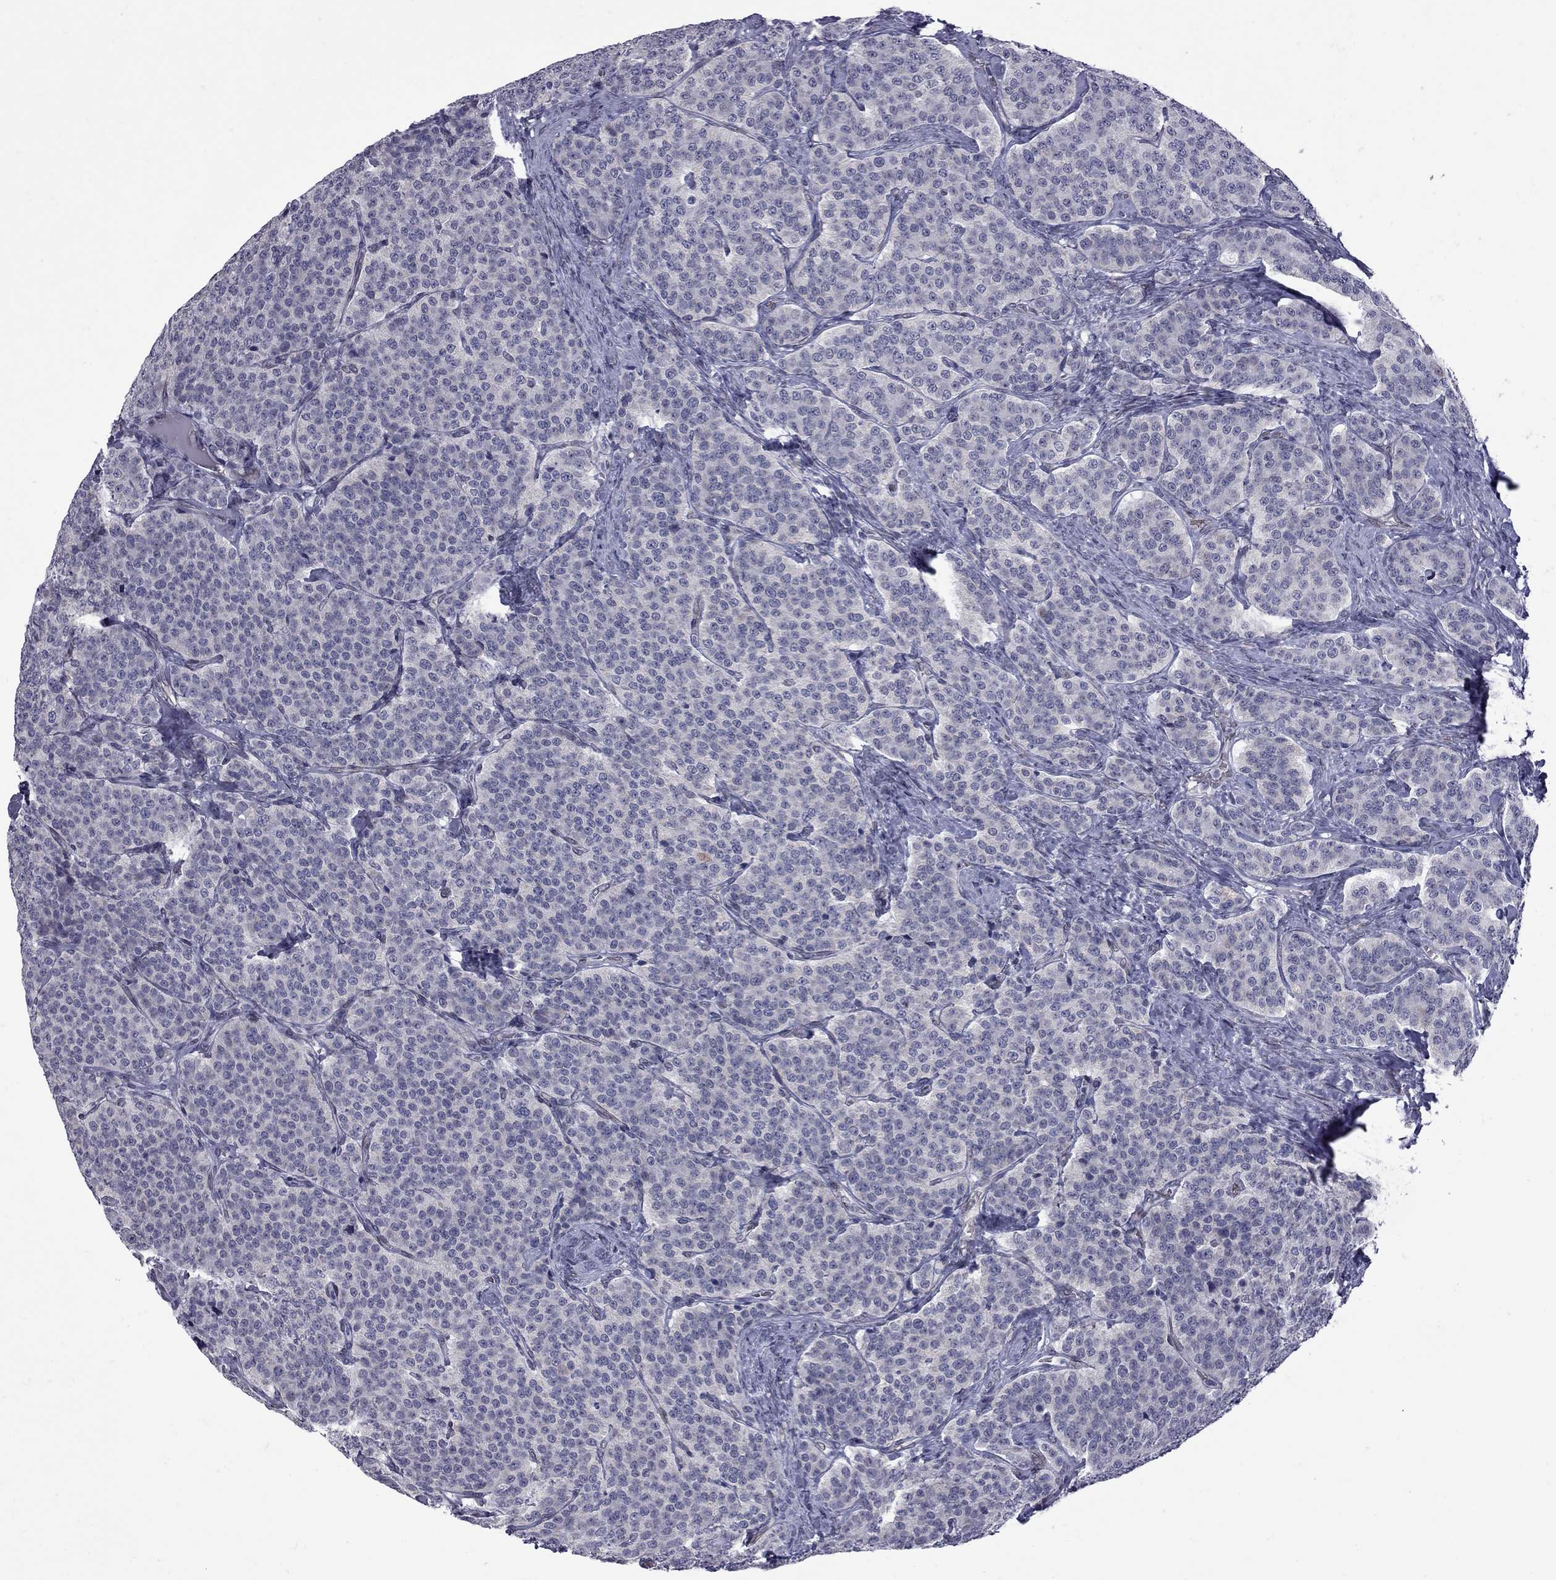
{"staining": {"intensity": "negative", "quantity": "none", "location": "none"}, "tissue": "carcinoid", "cell_type": "Tumor cells", "image_type": "cancer", "snomed": [{"axis": "morphology", "description": "Carcinoid, malignant, NOS"}, {"axis": "topography", "description": "Small intestine"}], "caption": "High power microscopy histopathology image of an immunohistochemistry (IHC) photomicrograph of carcinoid (malignant), revealing no significant expression in tumor cells.", "gene": "CLTCL1", "patient": {"sex": "female", "age": 58}}